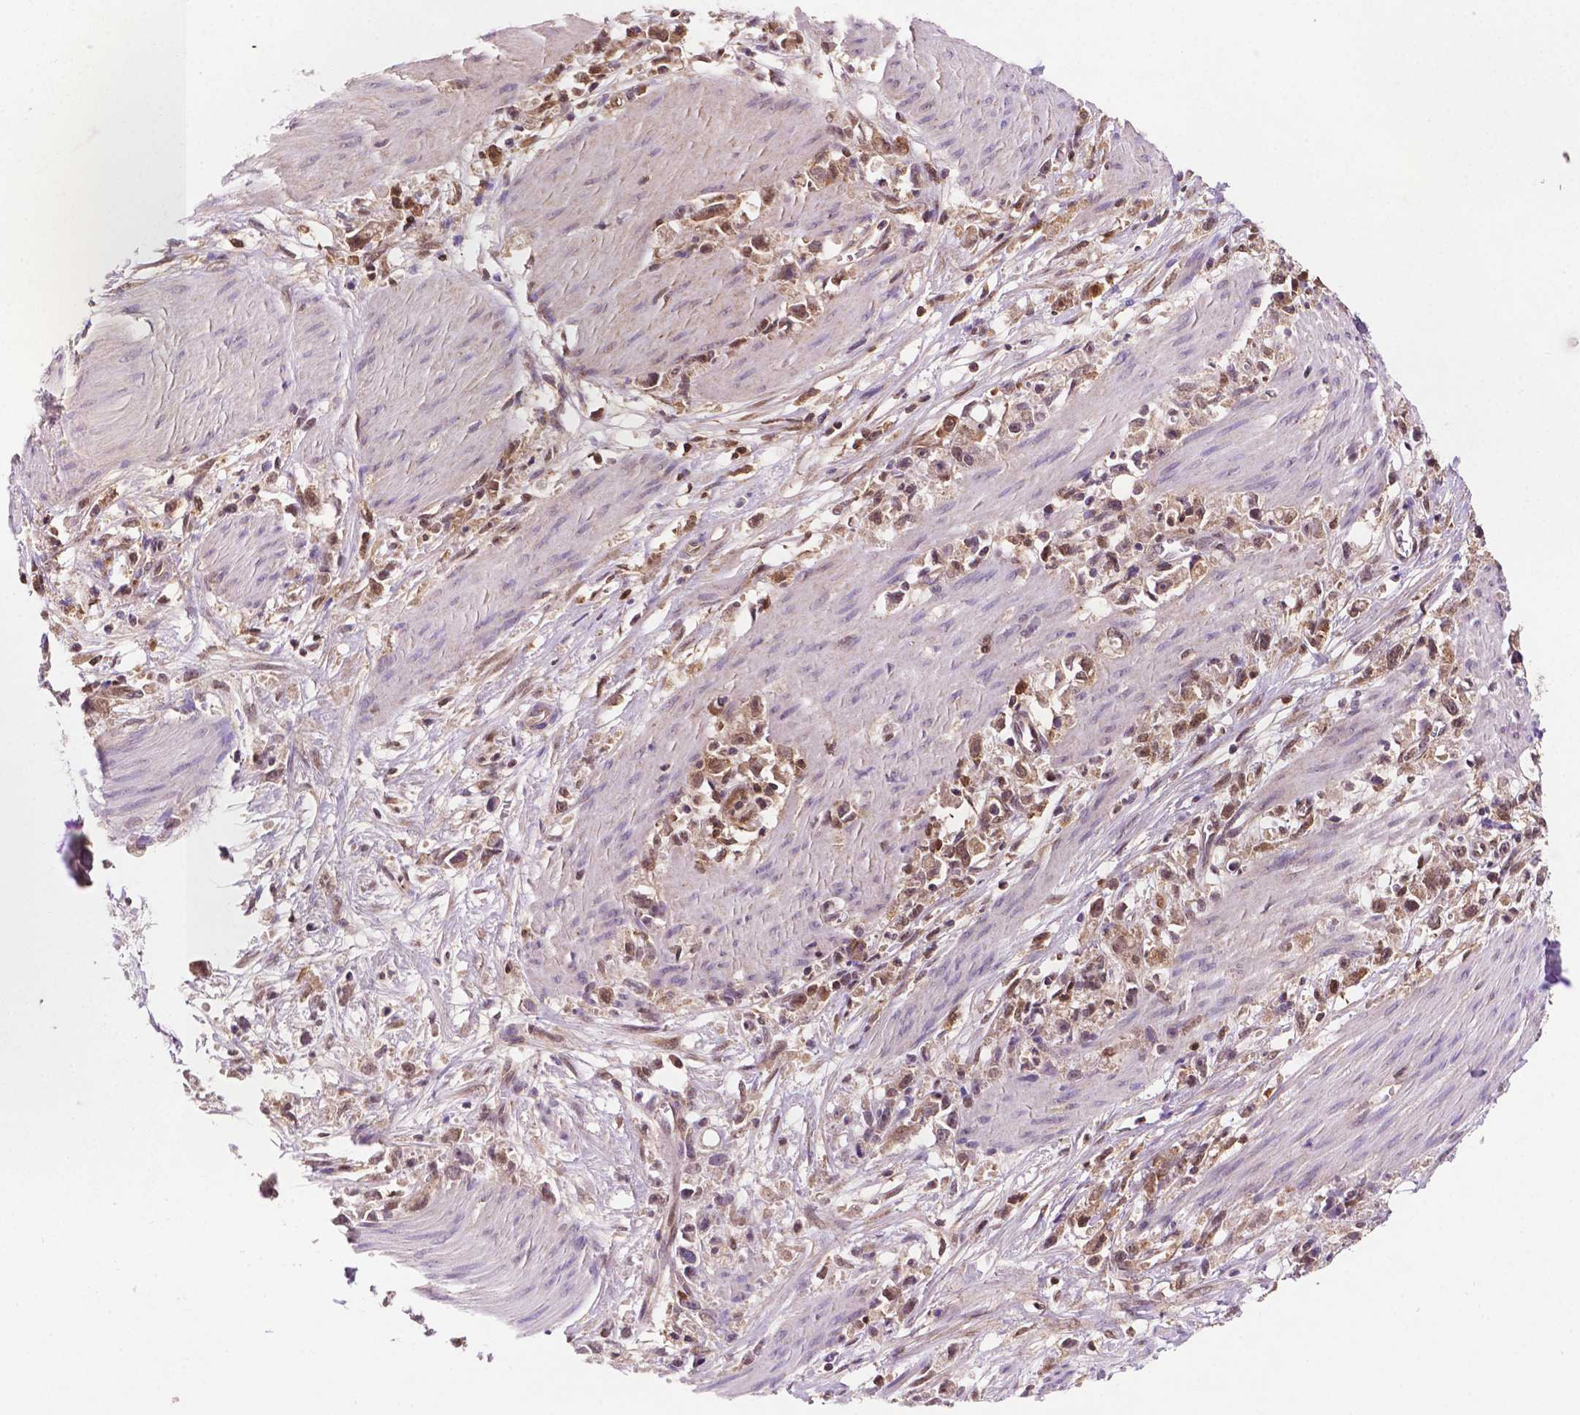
{"staining": {"intensity": "moderate", "quantity": ">75%", "location": "cytoplasmic/membranous,nuclear"}, "tissue": "stomach cancer", "cell_type": "Tumor cells", "image_type": "cancer", "snomed": [{"axis": "morphology", "description": "Adenocarcinoma, NOS"}, {"axis": "topography", "description": "Stomach"}], "caption": "Moderate cytoplasmic/membranous and nuclear positivity is appreciated in approximately >75% of tumor cells in stomach cancer. (IHC, brightfield microscopy, high magnification).", "gene": "UBE2L6", "patient": {"sex": "female", "age": 59}}